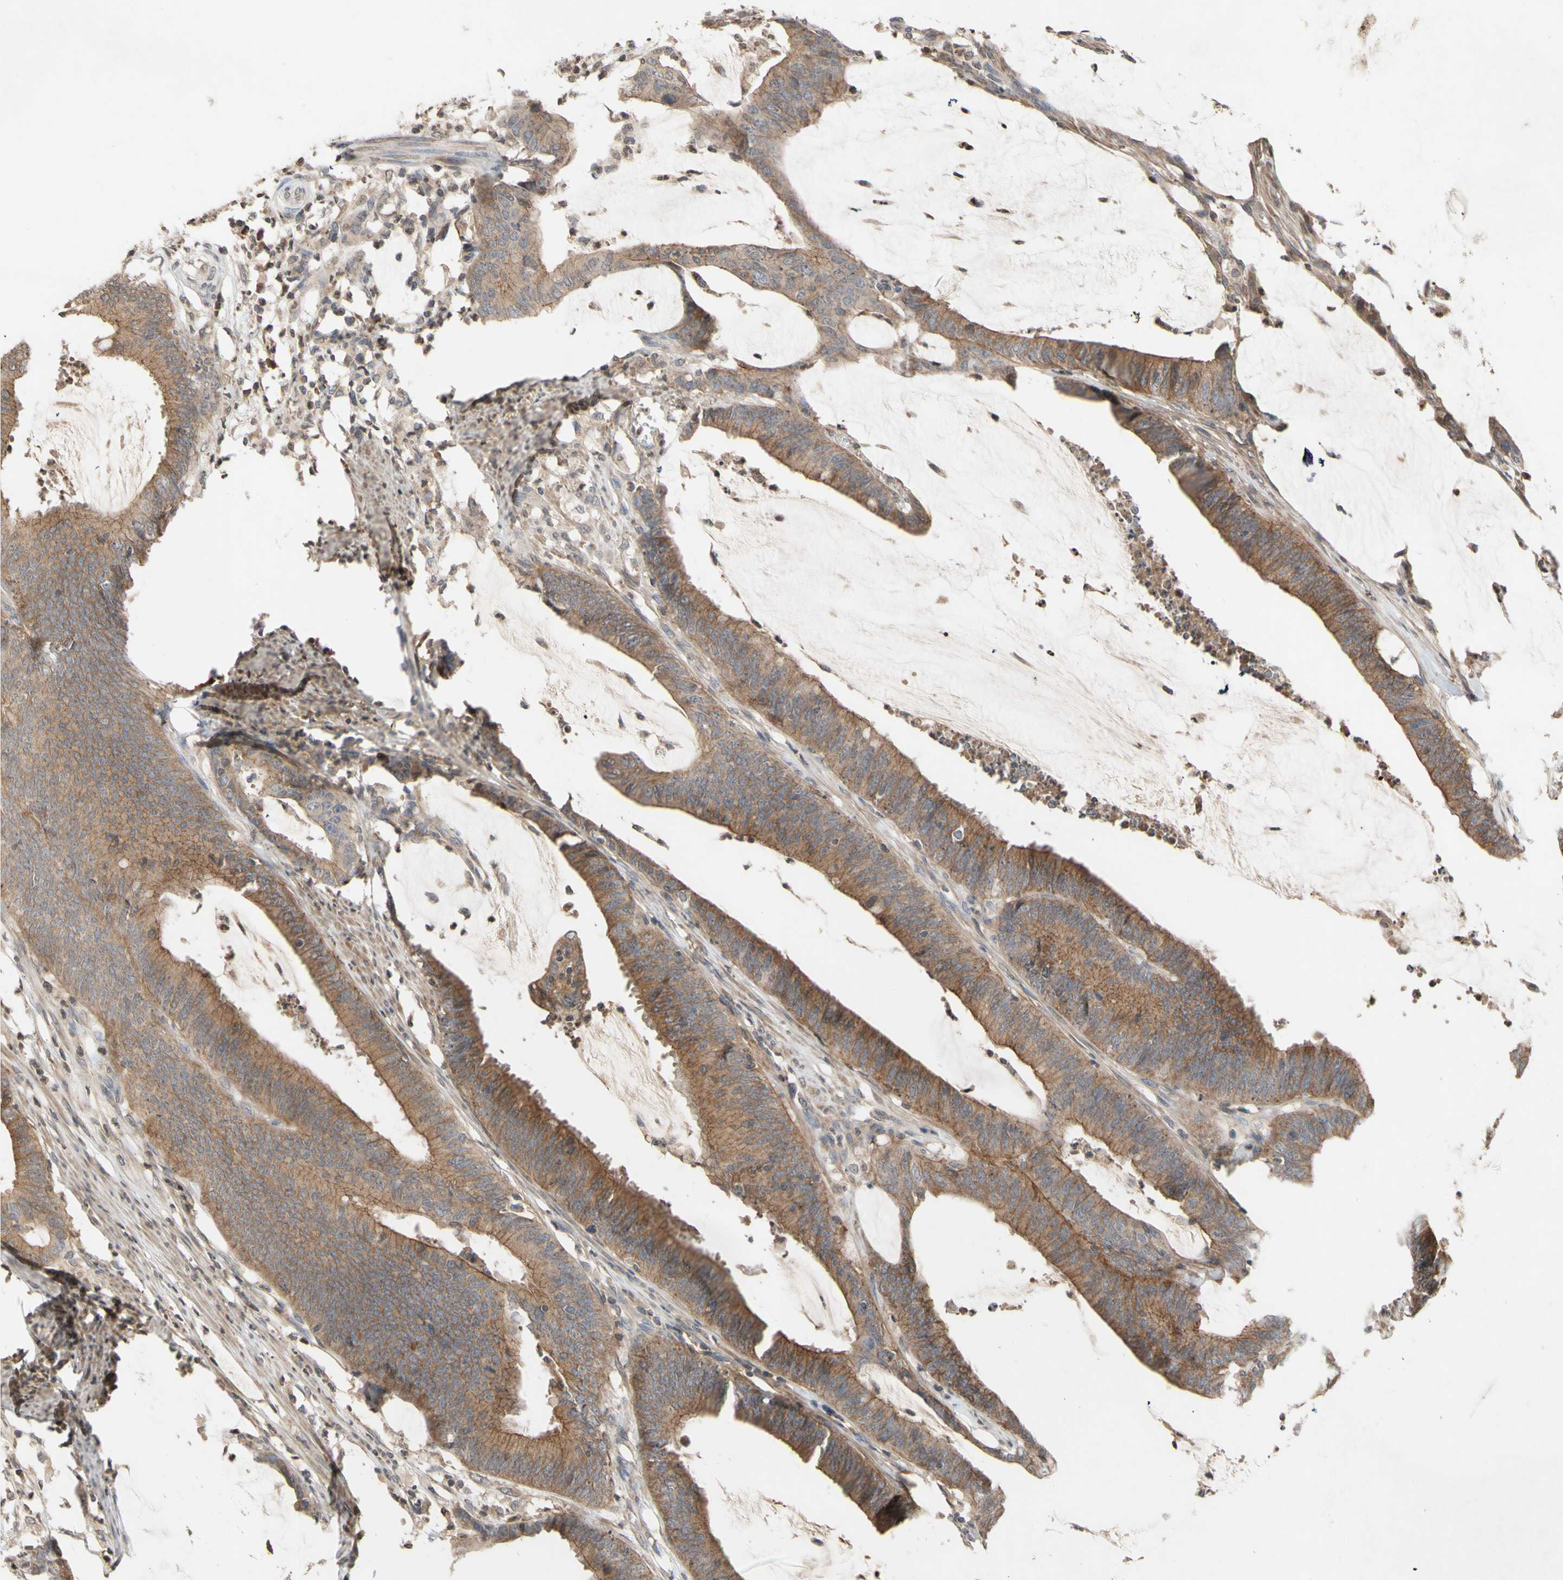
{"staining": {"intensity": "moderate", "quantity": ">75%", "location": "cytoplasmic/membranous"}, "tissue": "colorectal cancer", "cell_type": "Tumor cells", "image_type": "cancer", "snomed": [{"axis": "morphology", "description": "Adenocarcinoma, NOS"}, {"axis": "topography", "description": "Rectum"}], "caption": "Colorectal adenocarcinoma stained with immunohistochemistry (IHC) shows moderate cytoplasmic/membranous staining in about >75% of tumor cells.", "gene": "NECTIN3", "patient": {"sex": "female", "age": 66}}